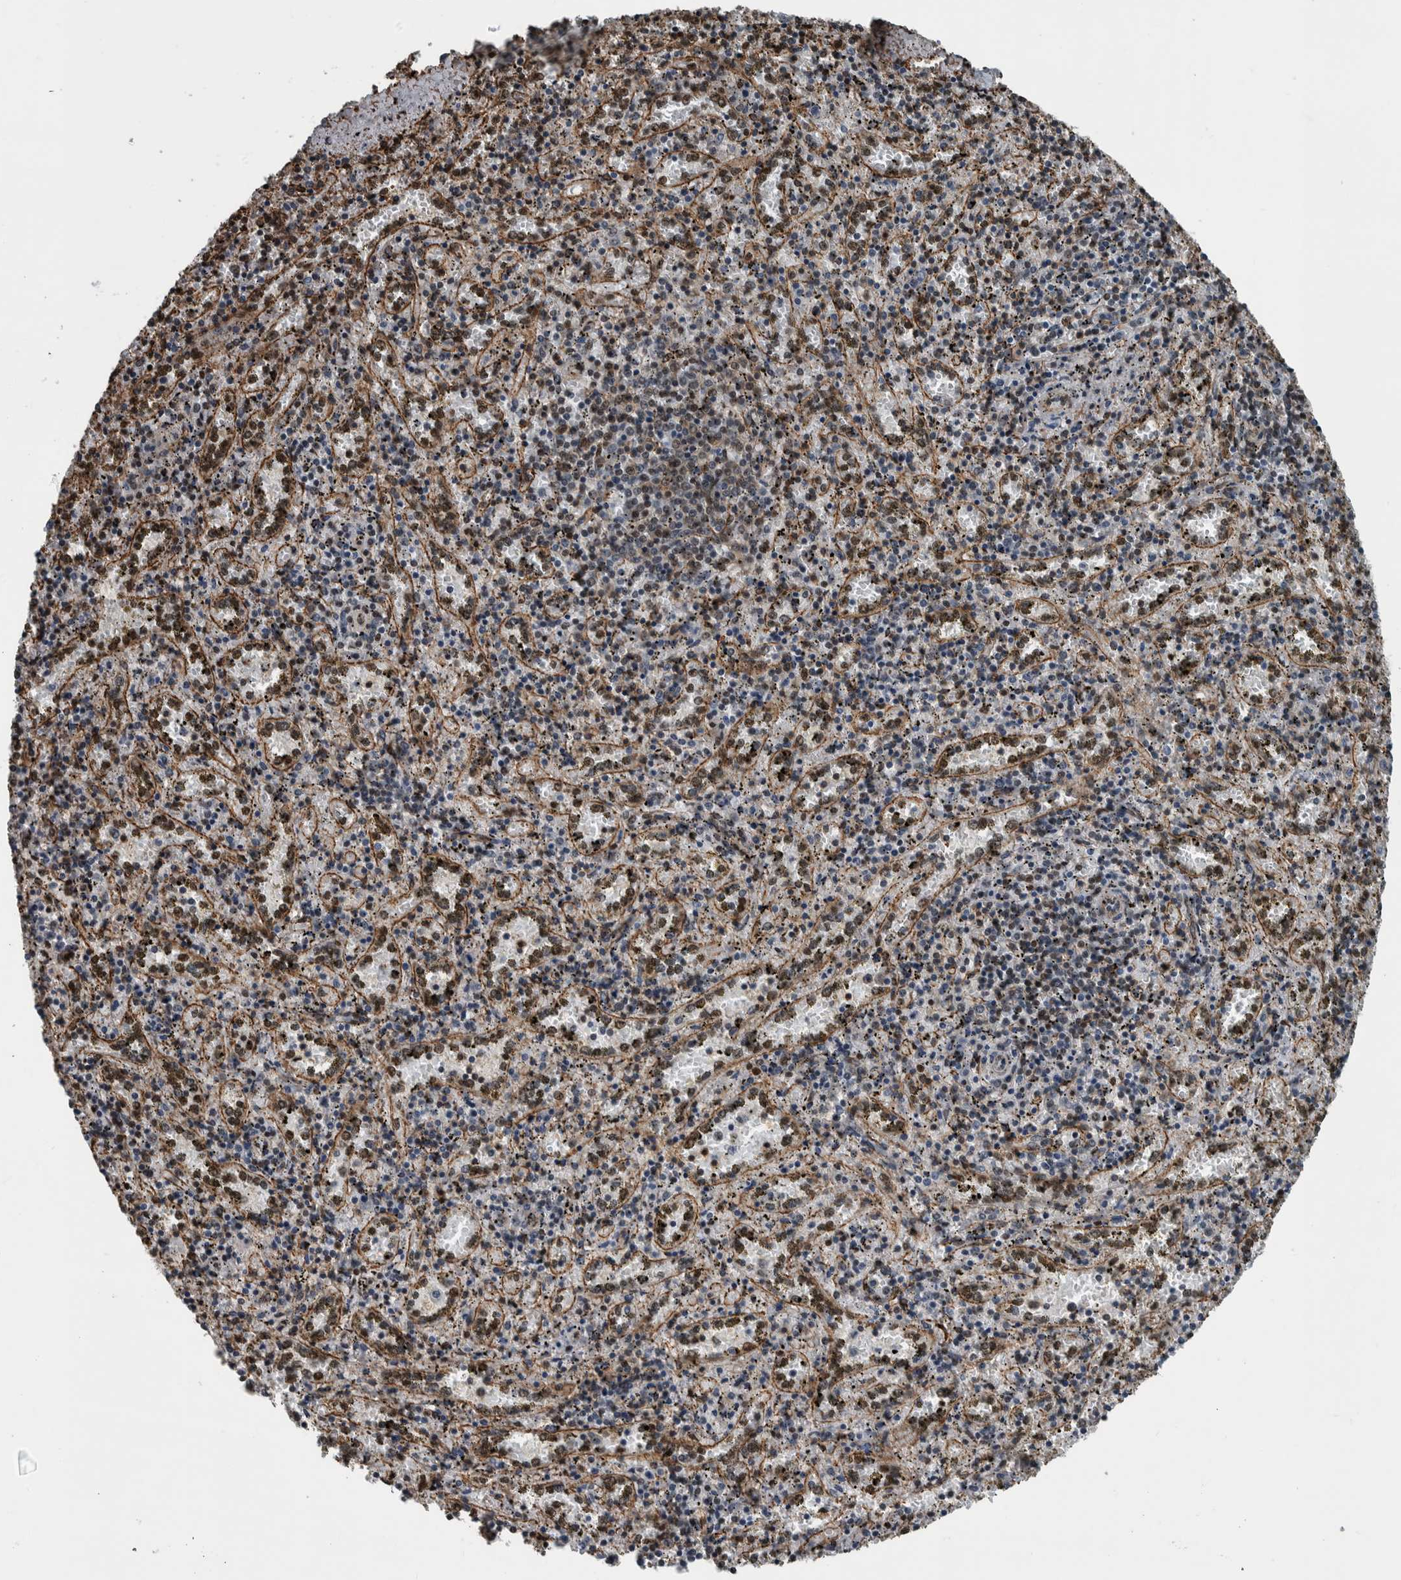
{"staining": {"intensity": "moderate", "quantity": "<25%", "location": "nuclear"}, "tissue": "spleen", "cell_type": "Cells in red pulp", "image_type": "normal", "snomed": [{"axis": "morphology", "description": "Normal tissue, NOS"}, {"axis": "topography", "description": "Spleen"}], "caption": "Immunohistochemical staining of benign spleen reveals <25% levels of moderate nuclear protein positivity in about <25% of cells in red pulp.", "gene": "FAM135B", "patient": {"sex": "male", "age": 11}}